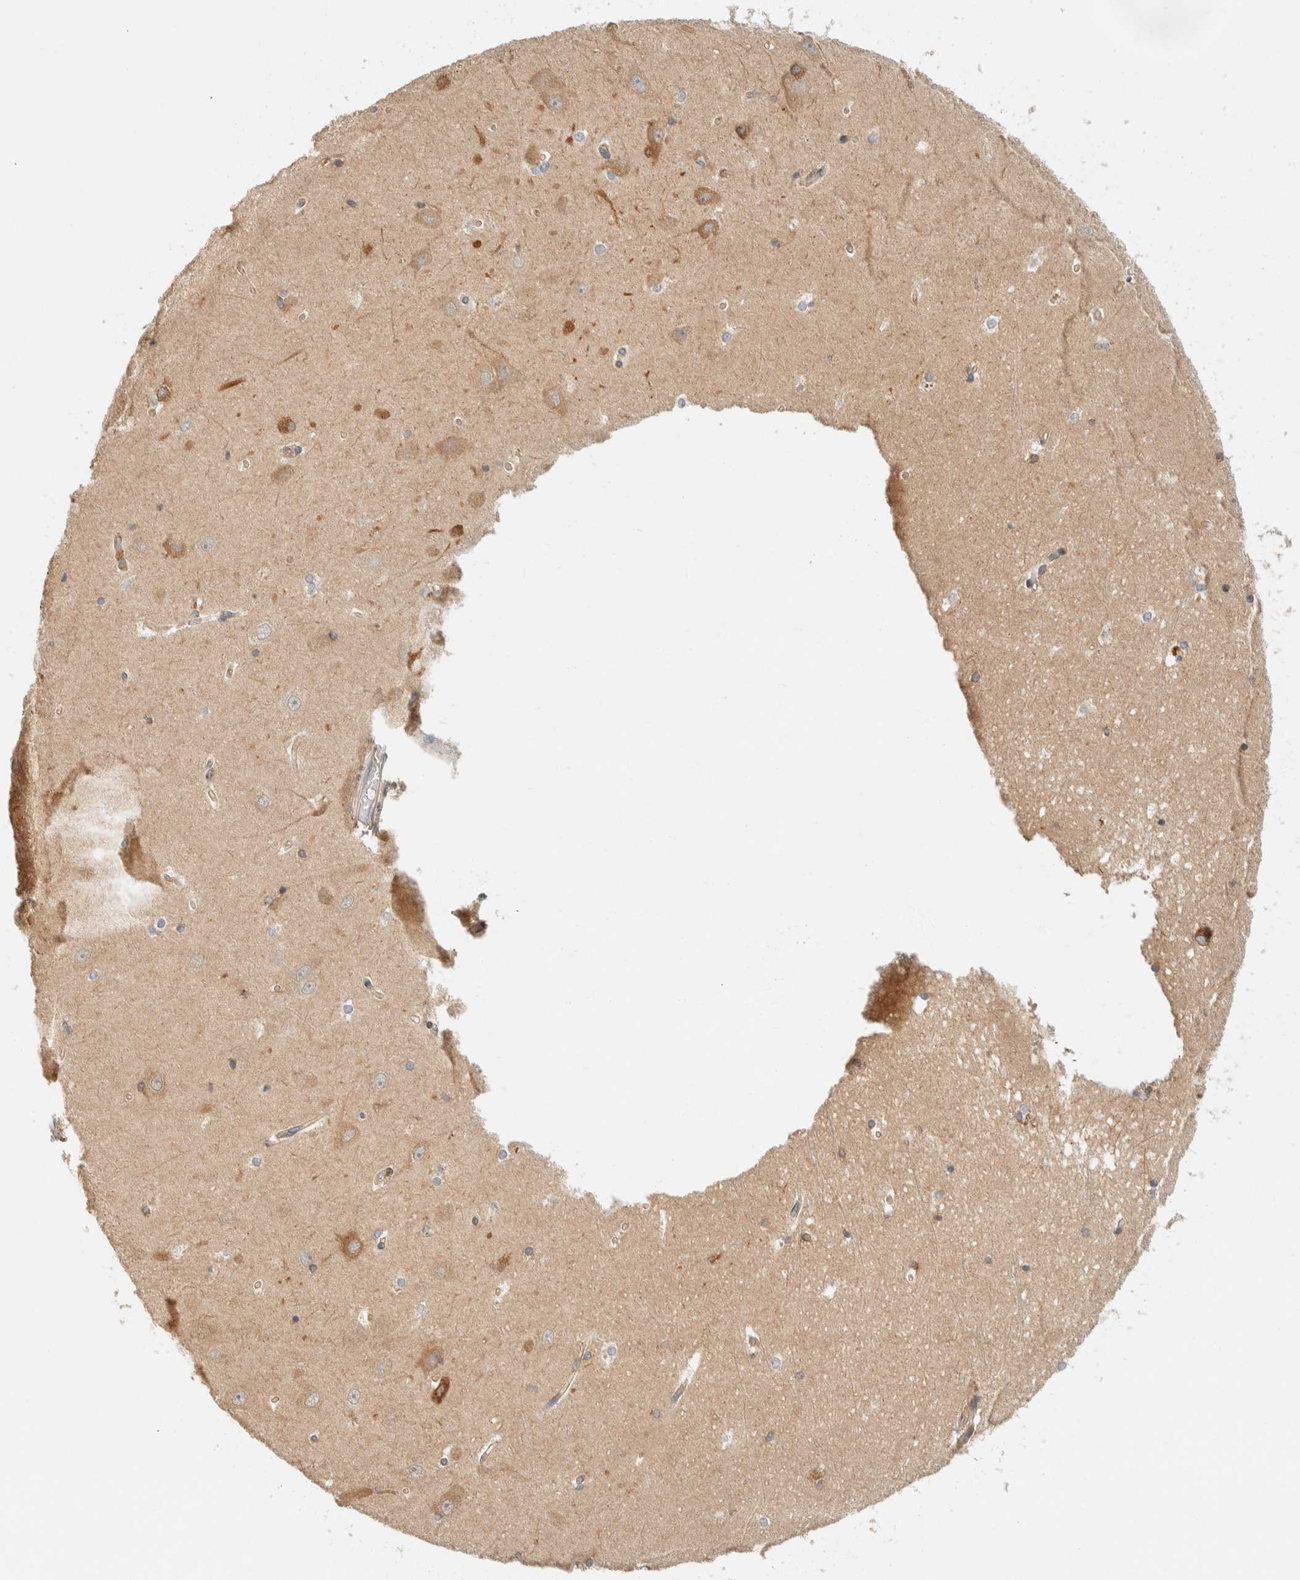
{"staining": {"intensity": "weak", "quantity": "<25%", "location": "cytoplasmic/membranous"}, "tissue": "hippocampus", "cell_type": "Glial cells", "image_type": "normal", "snomed": [{"axis": "morphology", "description": "Normal tissue, NOS"}, {"axis": "topography", "description": "Hippocampus"}], "caption": "This is a image of immunohistochemistry staining of benign hippocampus, which shows no staining in glial cells.", "gene": "ARFGEF1", "patient": {"sex": "male", "age": 45}}